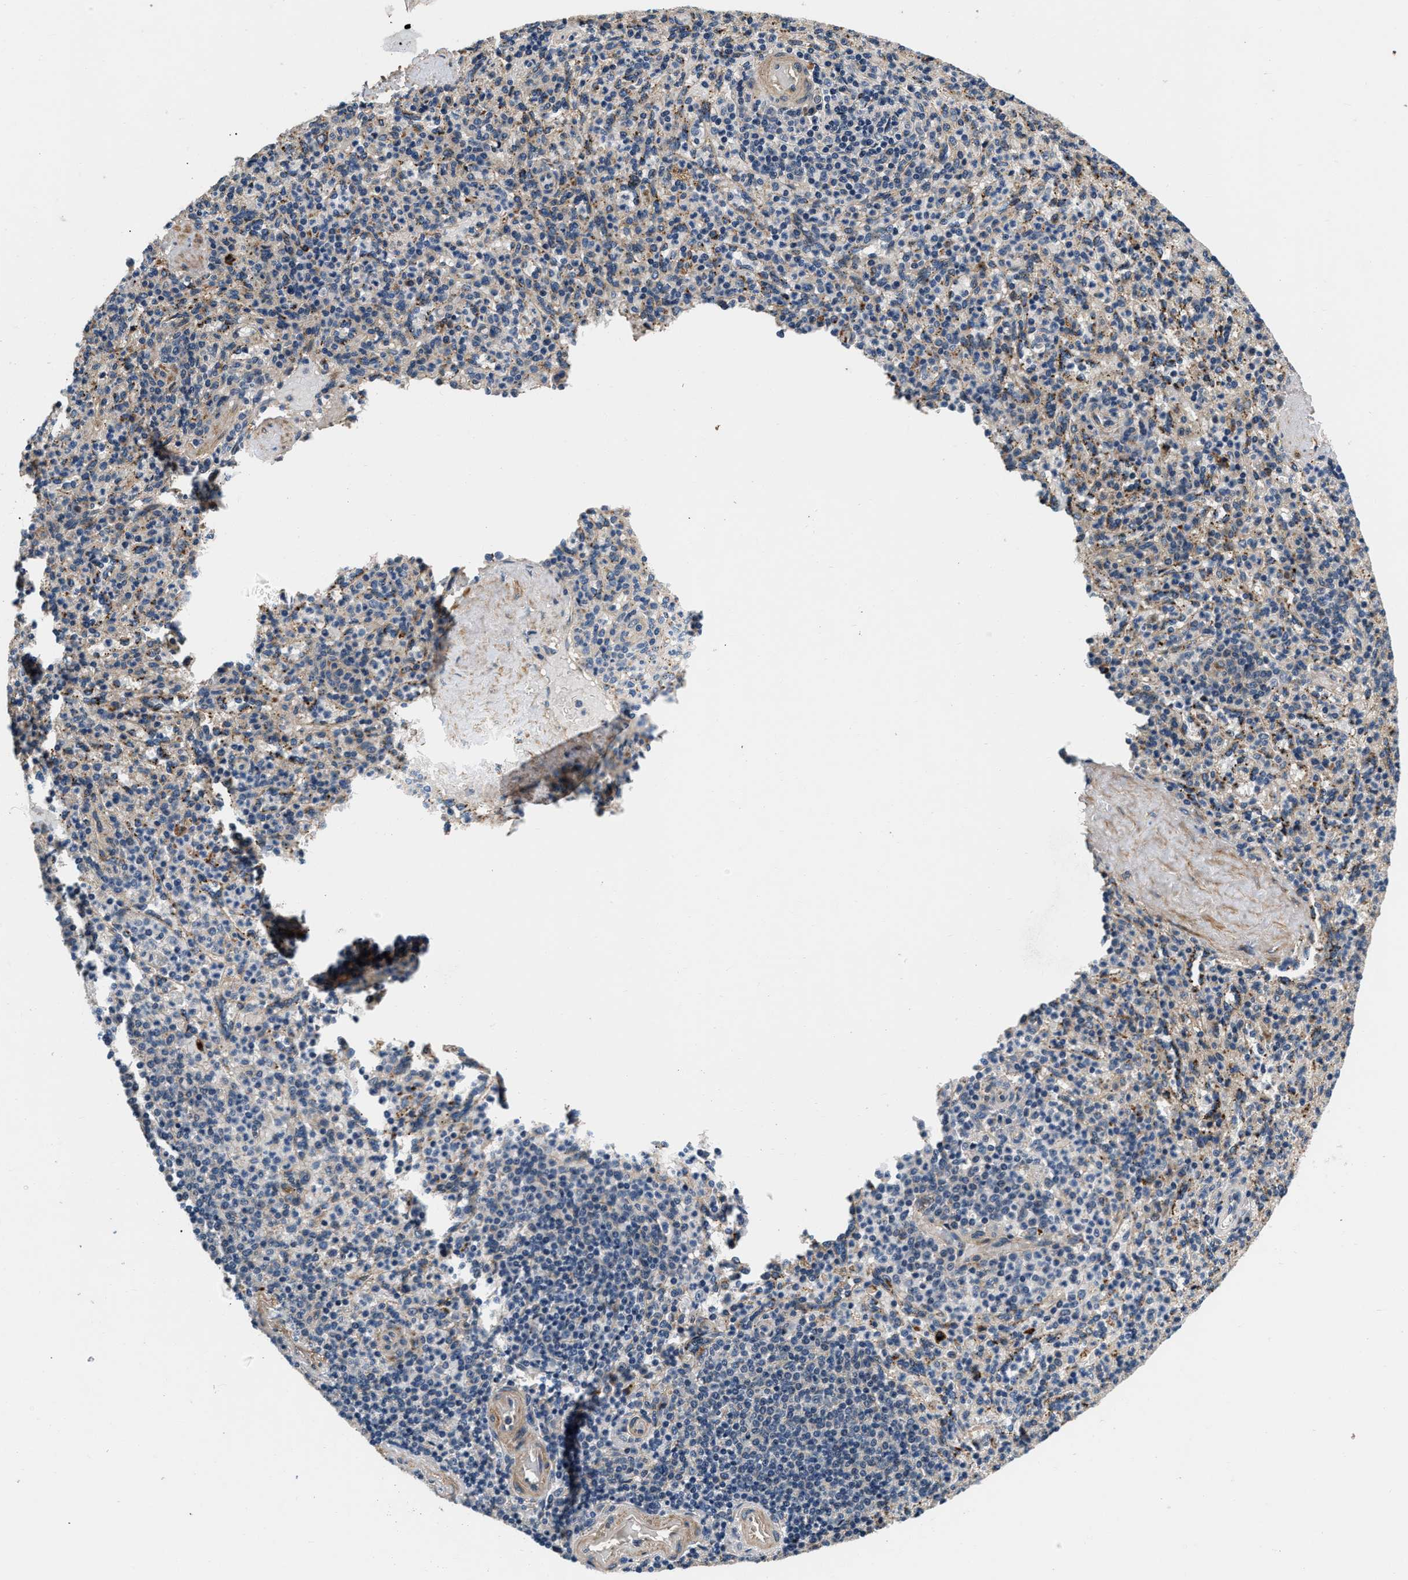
{"staining": {"intensity": "weak", "quantity": "25%-75%", "location": "cytoplasmic/membranous"}, "tissue": "spleen", "cell_type": "Cells in red pulp", "image_type": "normal", "snomed": [{"axis": "morphology", "description": "Normal tissue, NOS"}, {"axis": "topography", "description": "Spleen"}], "caption": "The image demonstrates immunohistochemical staining of normal spleen. There is weak cytoplasmic/membranous expression is seen in about 25%-75% of cells in red pulp. (IHC, brightfield microscopy, high magnification).", "gene": "NME6", "patient": {"sex": "male", "age": 36}}